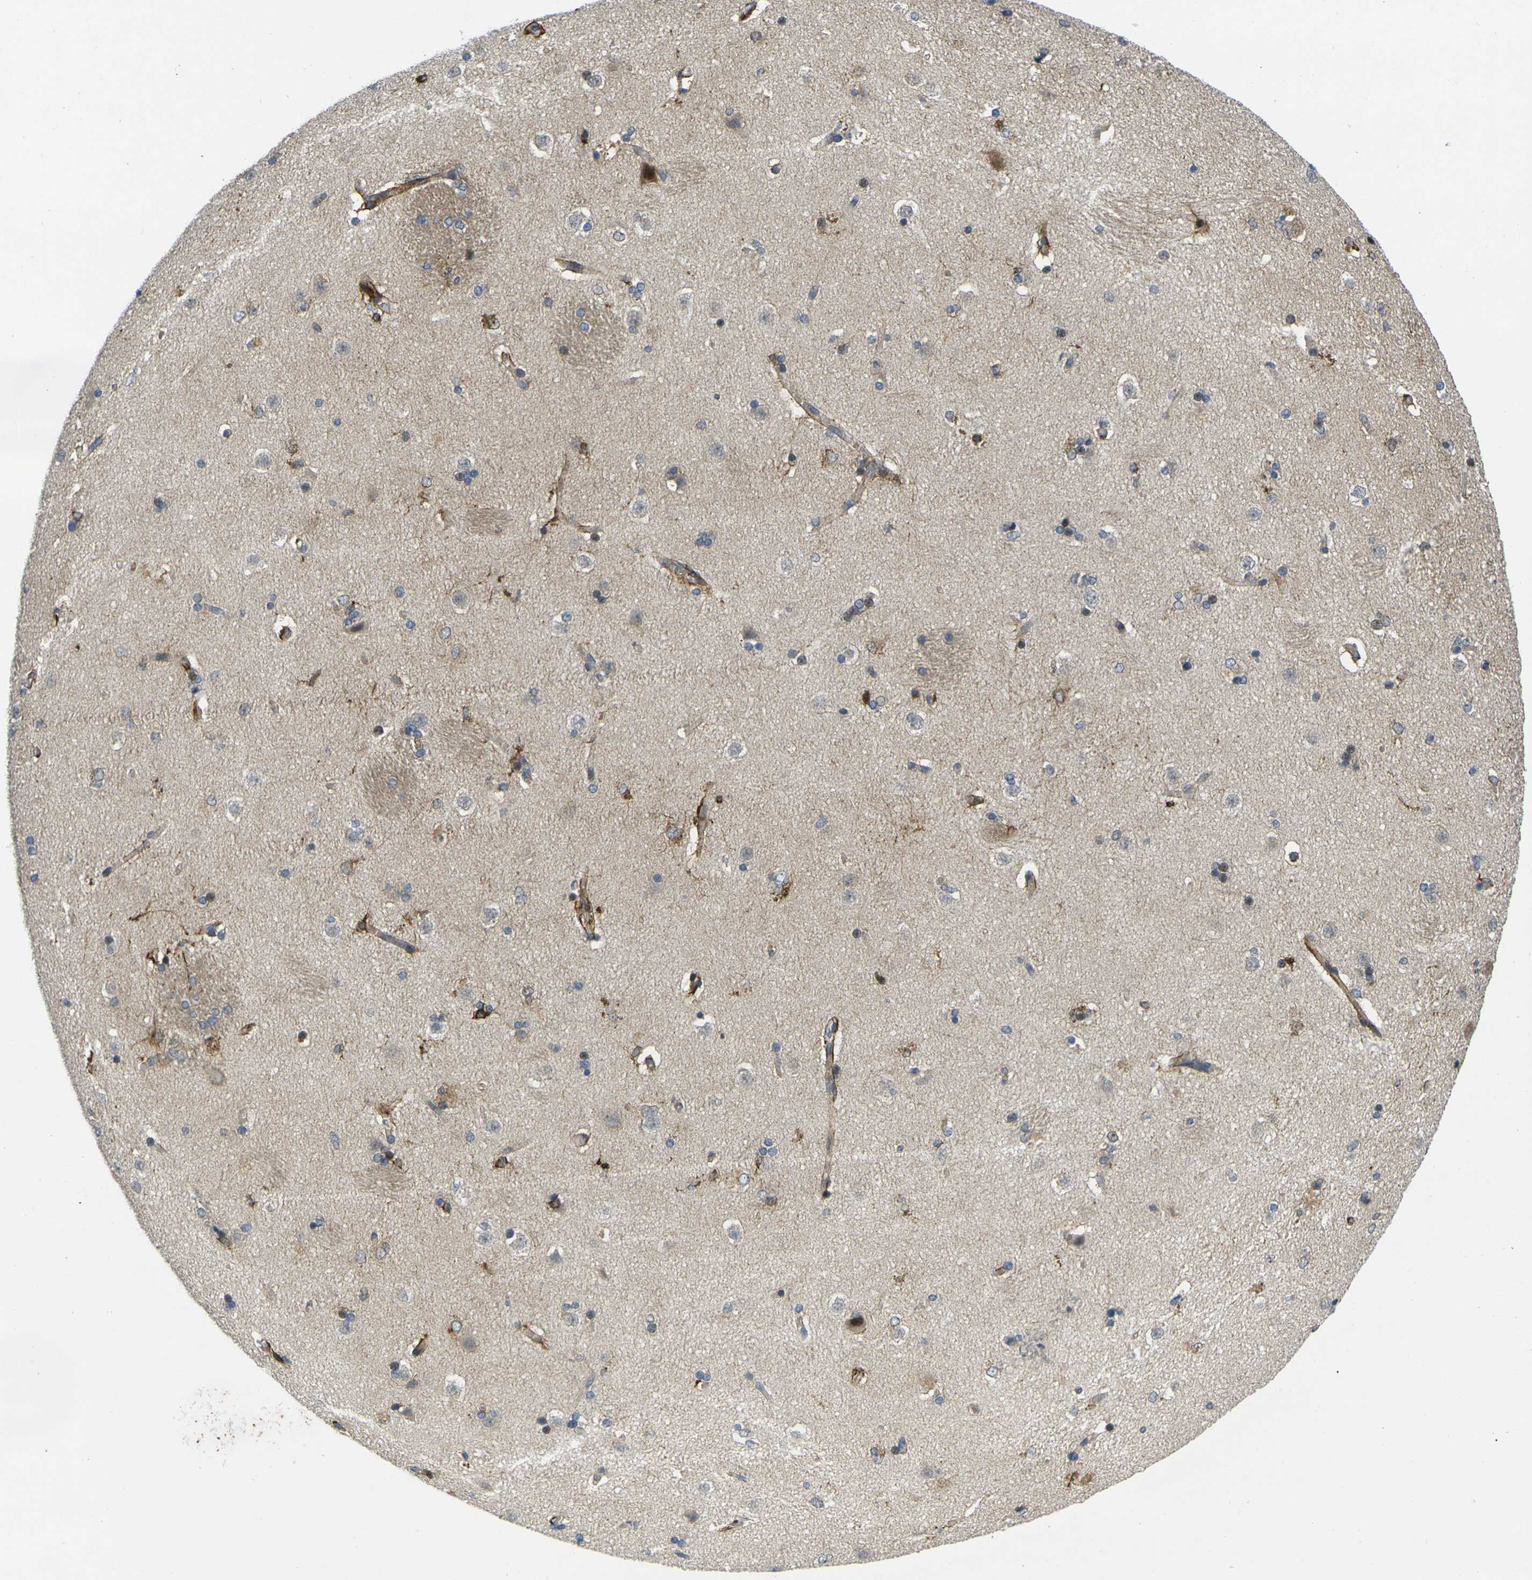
{"staining": {"intensity": "weak", "quantity": "<25%", "location": "nuclear"}, "tissue": "caudate", "cell_type": "Glial cells", "image_type": "normal", "snomed": [{"axis": "morphology", "description": "Normal tissue, NOS"}, {"axis": "topography", "description": "Lateral ventricle wall"}], "caption": "This micrograph is of benign caudate stained with immunohistochemistry to label a protein in brown with the nuclei are counter-stained blue. There is no expression in glial cells.", "gene": "ROBO2", "patient": {"sex": "female", "age": 19}}